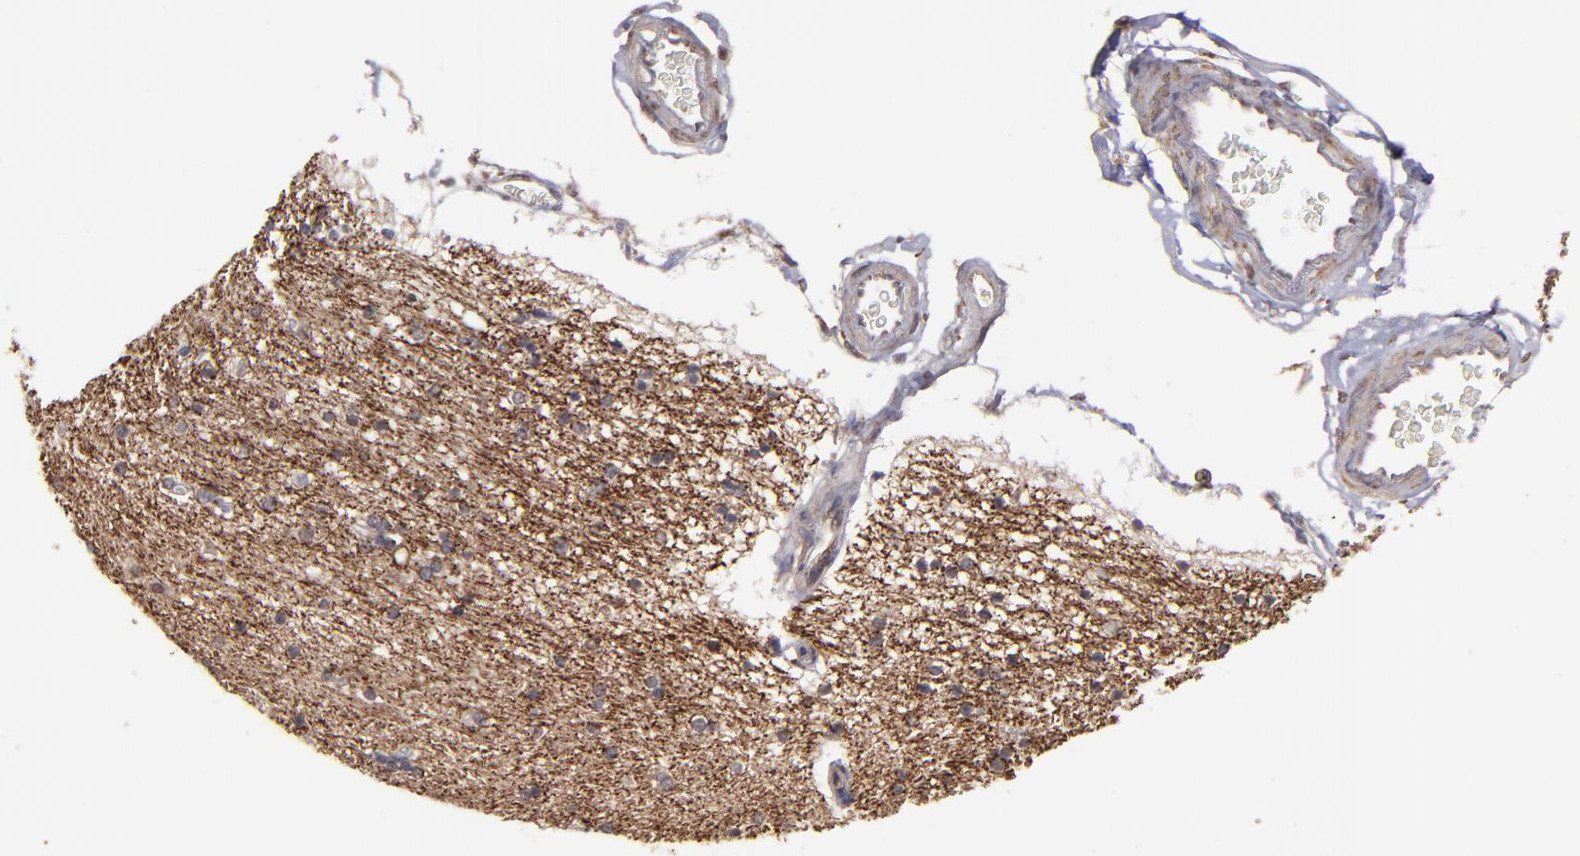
{"staining": {"intensity": "negative", "quantity": "none", "location": "none"}, "tissue": "hippocampus", "cell_type": "Glial cells", "image_type": "normal", "snomed": [{"axis": "morphology", "description": "Normal tissue, NOS"}, {"axis": "topography", "description": "Hippocampus"}], "caption": "An immunohistochemistry histopathology image of normal hippocampus is shown. There is no staining in glial cells of hippocampus.", "gene": "SIPA1L1", "patient": {"sex": "female", "age": 54}}